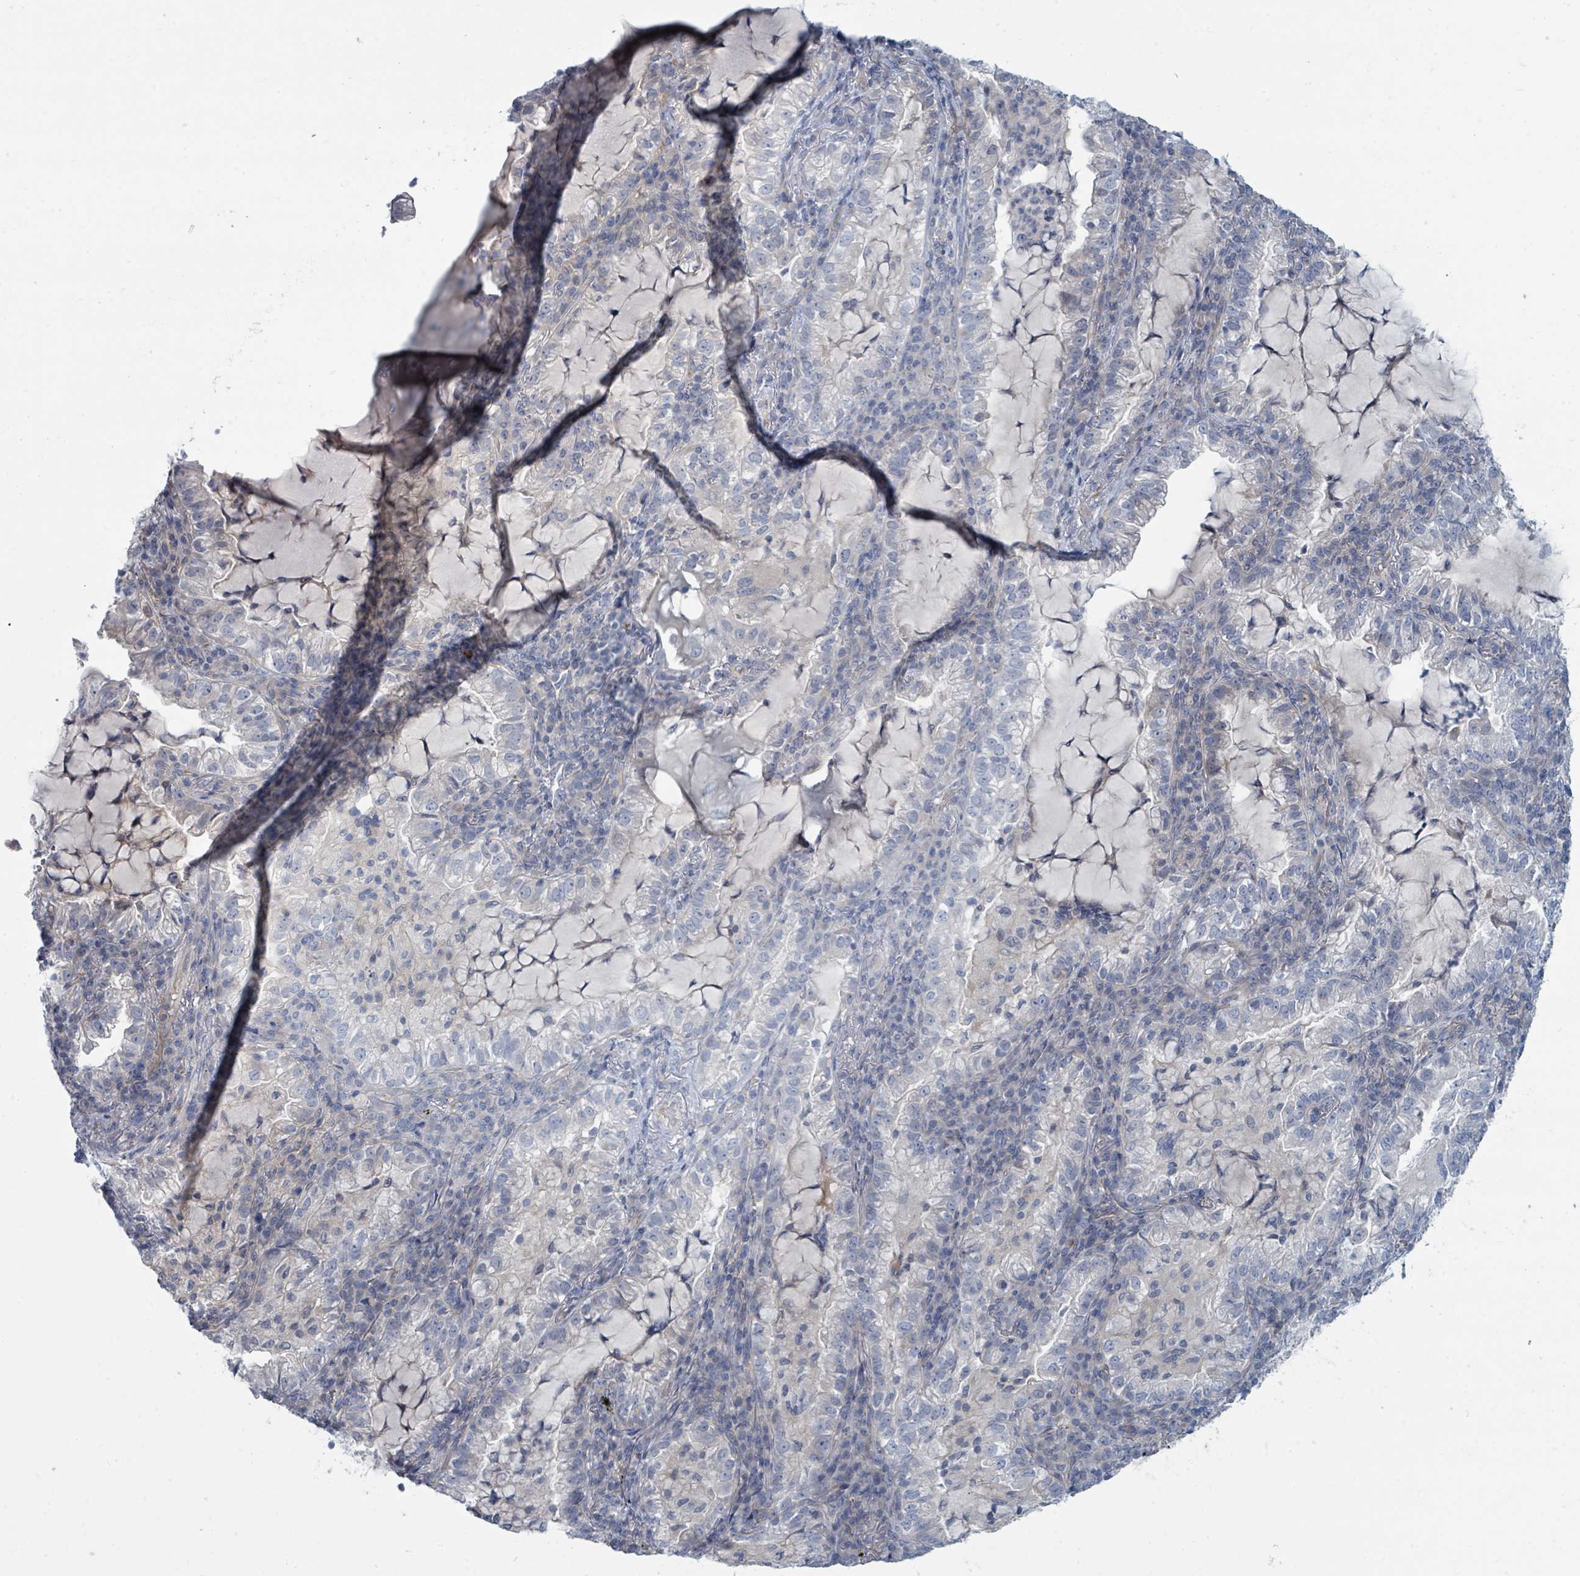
{"staining": {"intensity": "negative", "quantity": "none", "location": "none"}, "tissue": "lung cancer", "cell_type": "Tumor cells", "image_type": "cancer", "snomed": [{"axis": "morphology", "description": "Adenocarcinoma, NOS"}, {"axis": "topography", "description": "Lung"}], "caption": "Histopathology image shows no protein expression in tumor cells of lung cancer tissue. The staining was performed using DAB to visualize the protein expression in brown, while the nuclei were stained in blue with hematoxylin (Magnification: 20x).", "gene": "SLC25A45", "patient": {"sex": "female", "age": 73}}